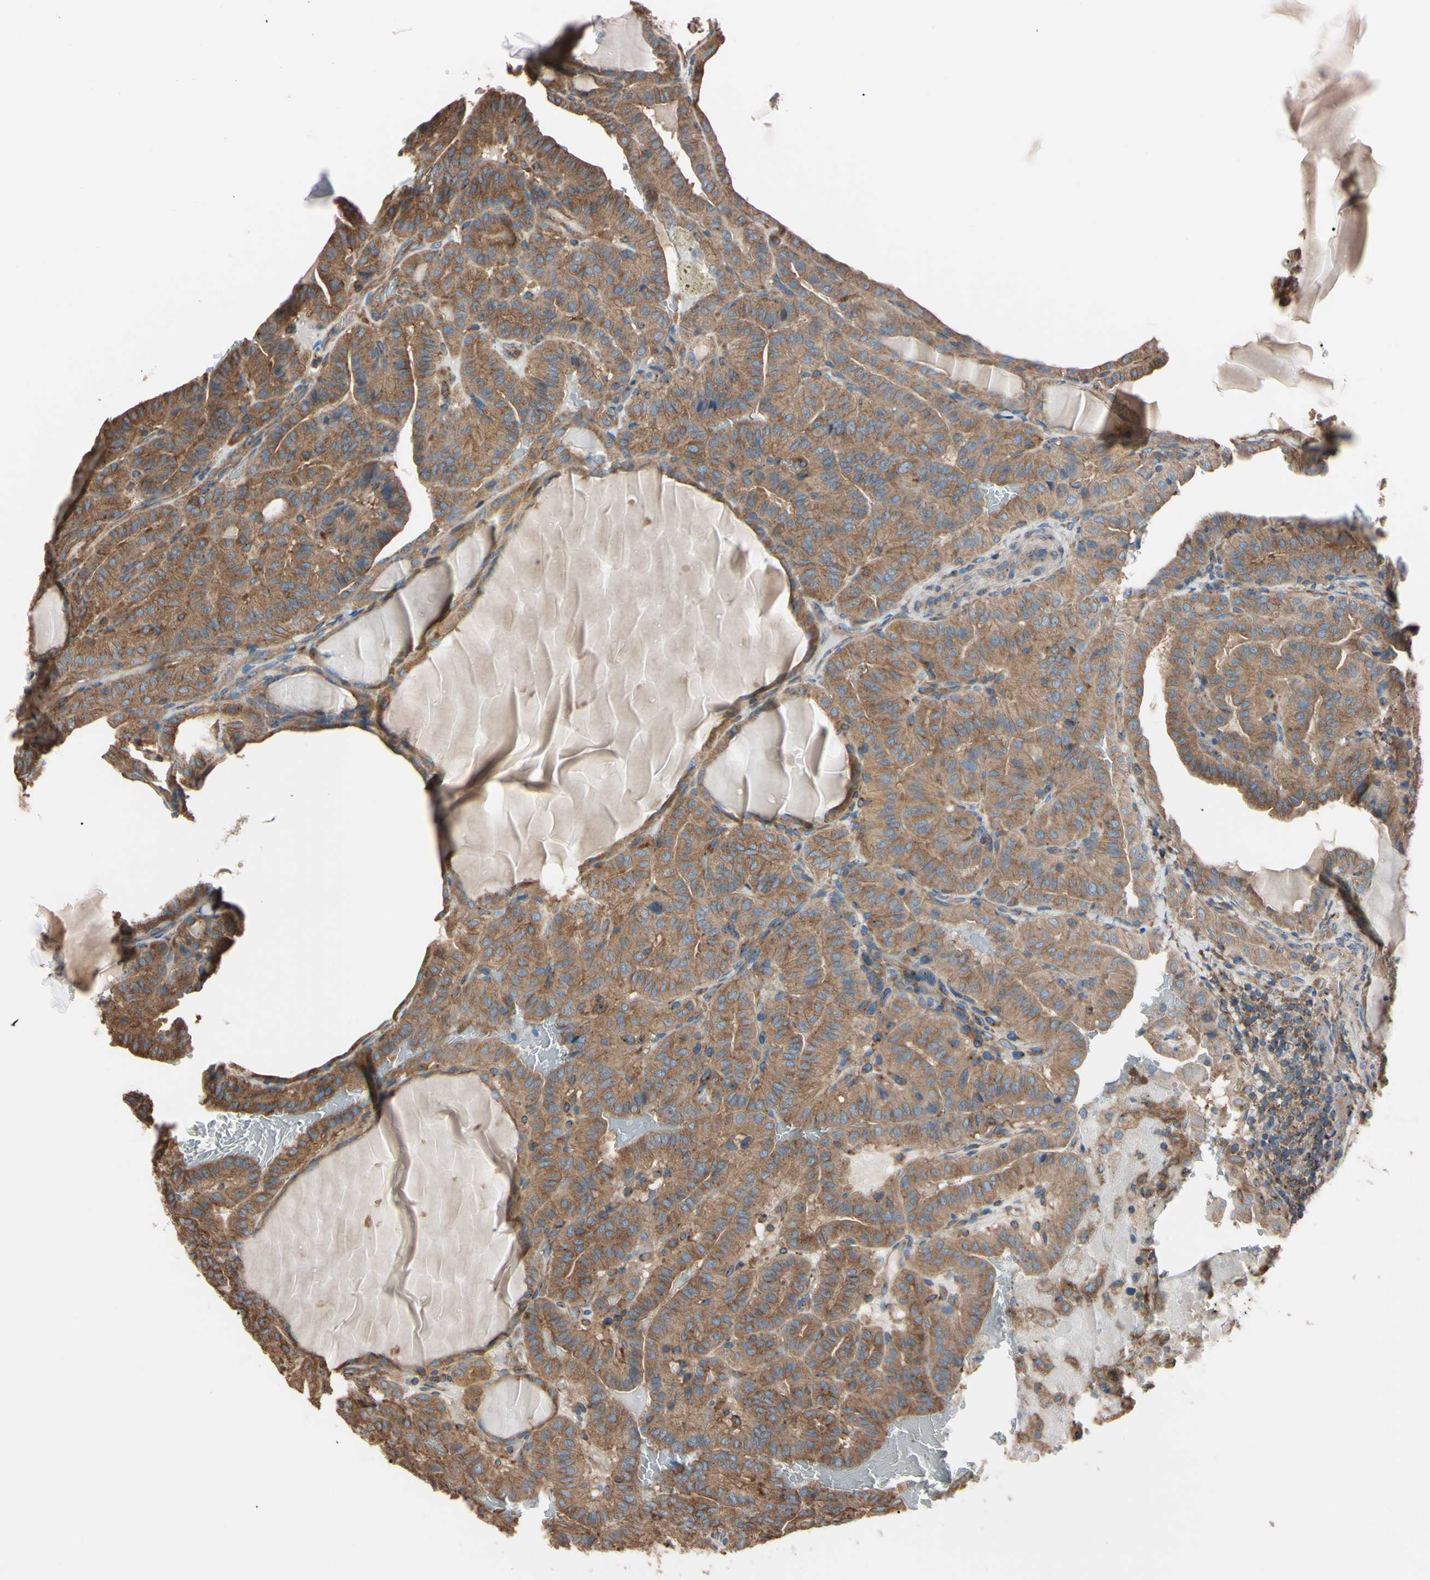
{"staining": {"intensity": "moderate", "quantity": ">75%", "location": "cytoplasmic/membranous"}, "tissue": "thyroid cancer", "cell_type": "Tumor cells", "image_type": "cancer", "snomed": [{"axis": "morphology", "description": "Papillary adenocarcinoma, NOS"}, {"axis": "topography", "description": "Thyroid gland"}], "caption": "Protein analysis of papillary adenocarcinoma (thyroid) tissue shows moderate cytoplasmic/membranous expression in approximately >75% of tumor cells.", "gene": "PRKACA", "patient": {"sex": "male", "age": 77}}